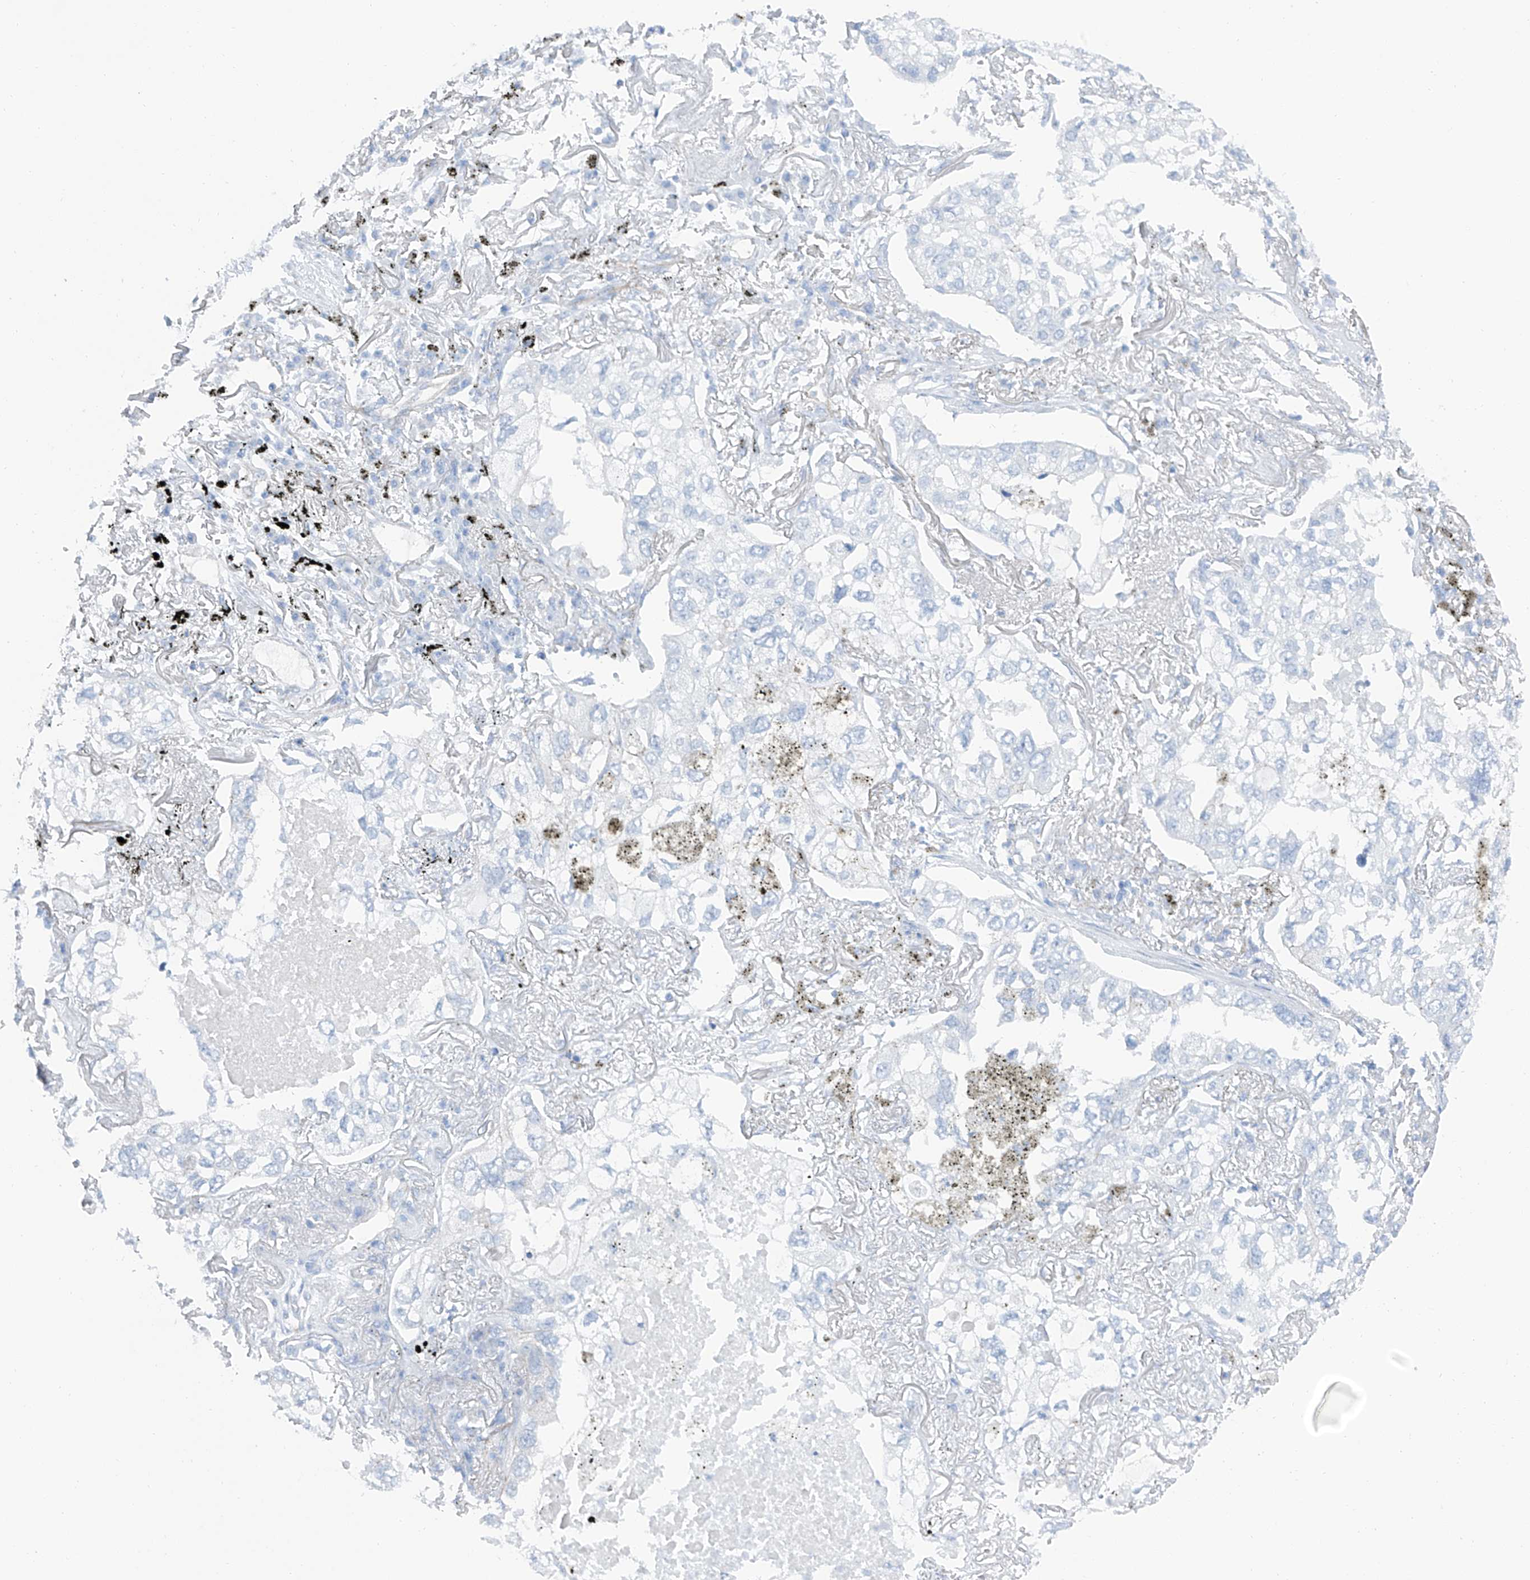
{"staining": {"intensity": "negative", "quantity": "none", "location": "none"}, "tissue": "lung cancer", "cell_type": "Tumor cells", "image_type": "cancer", "snomed": [{"axis": "morphology", "description": "Adenocarcinoma, NOS"}, {"axis": "topography", "description": "Lung"}], "caption": "Adenocarcinoma (lung) stained for a protein using immunohistochemistry (IHC) displays no positivity tumor cells.", "gene": "MAGI1", "patient": {"sex": "male", "age": 65}}